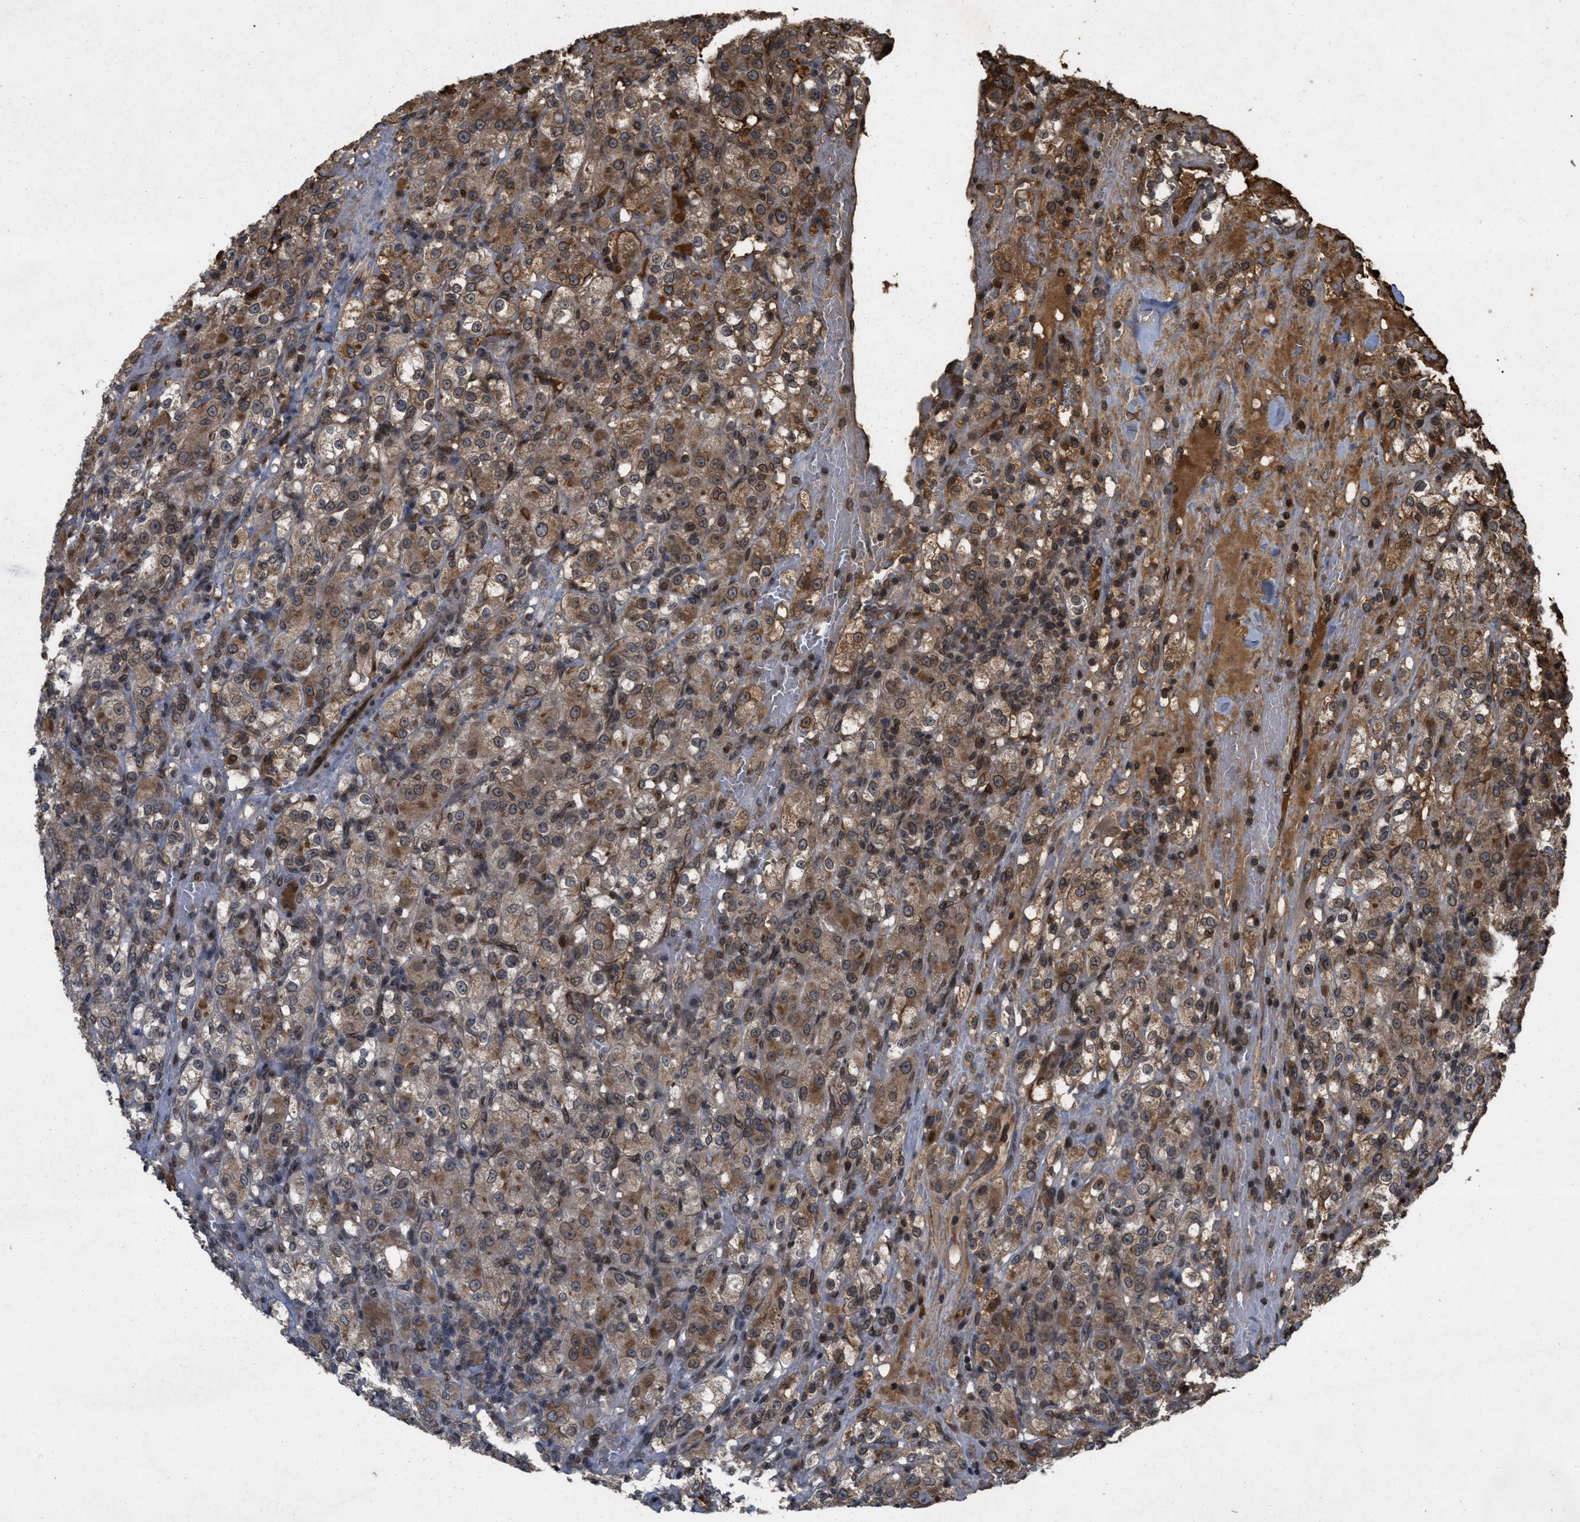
{"staining": {"intensity": "moderate", "quantity": ">75%", "location": "cytoplasmic/membranous,nuclear"}, "tissue": "renal cancer", "cell_type": "Tumor cells", "image_type": "cancer", "snomed": [{"axis": "morphology", "description": "Normal tissue, NOS"}, {"axis": "morphology", "description": "Adenocarcinoma, NOS"}, {"axis": "topography", "description": "Kidney"}], "caption": "A medium amount of moderate cytoplasmic/membranous and nuclear staining is seen in approximately >75% of tumor cells in adenocarcinoma (renal) tissue. (DAB = brown stain, brightfield microscopy at high magnification).", "gene": "CRY1", "patient": {"sex": "male", "age": 61}}